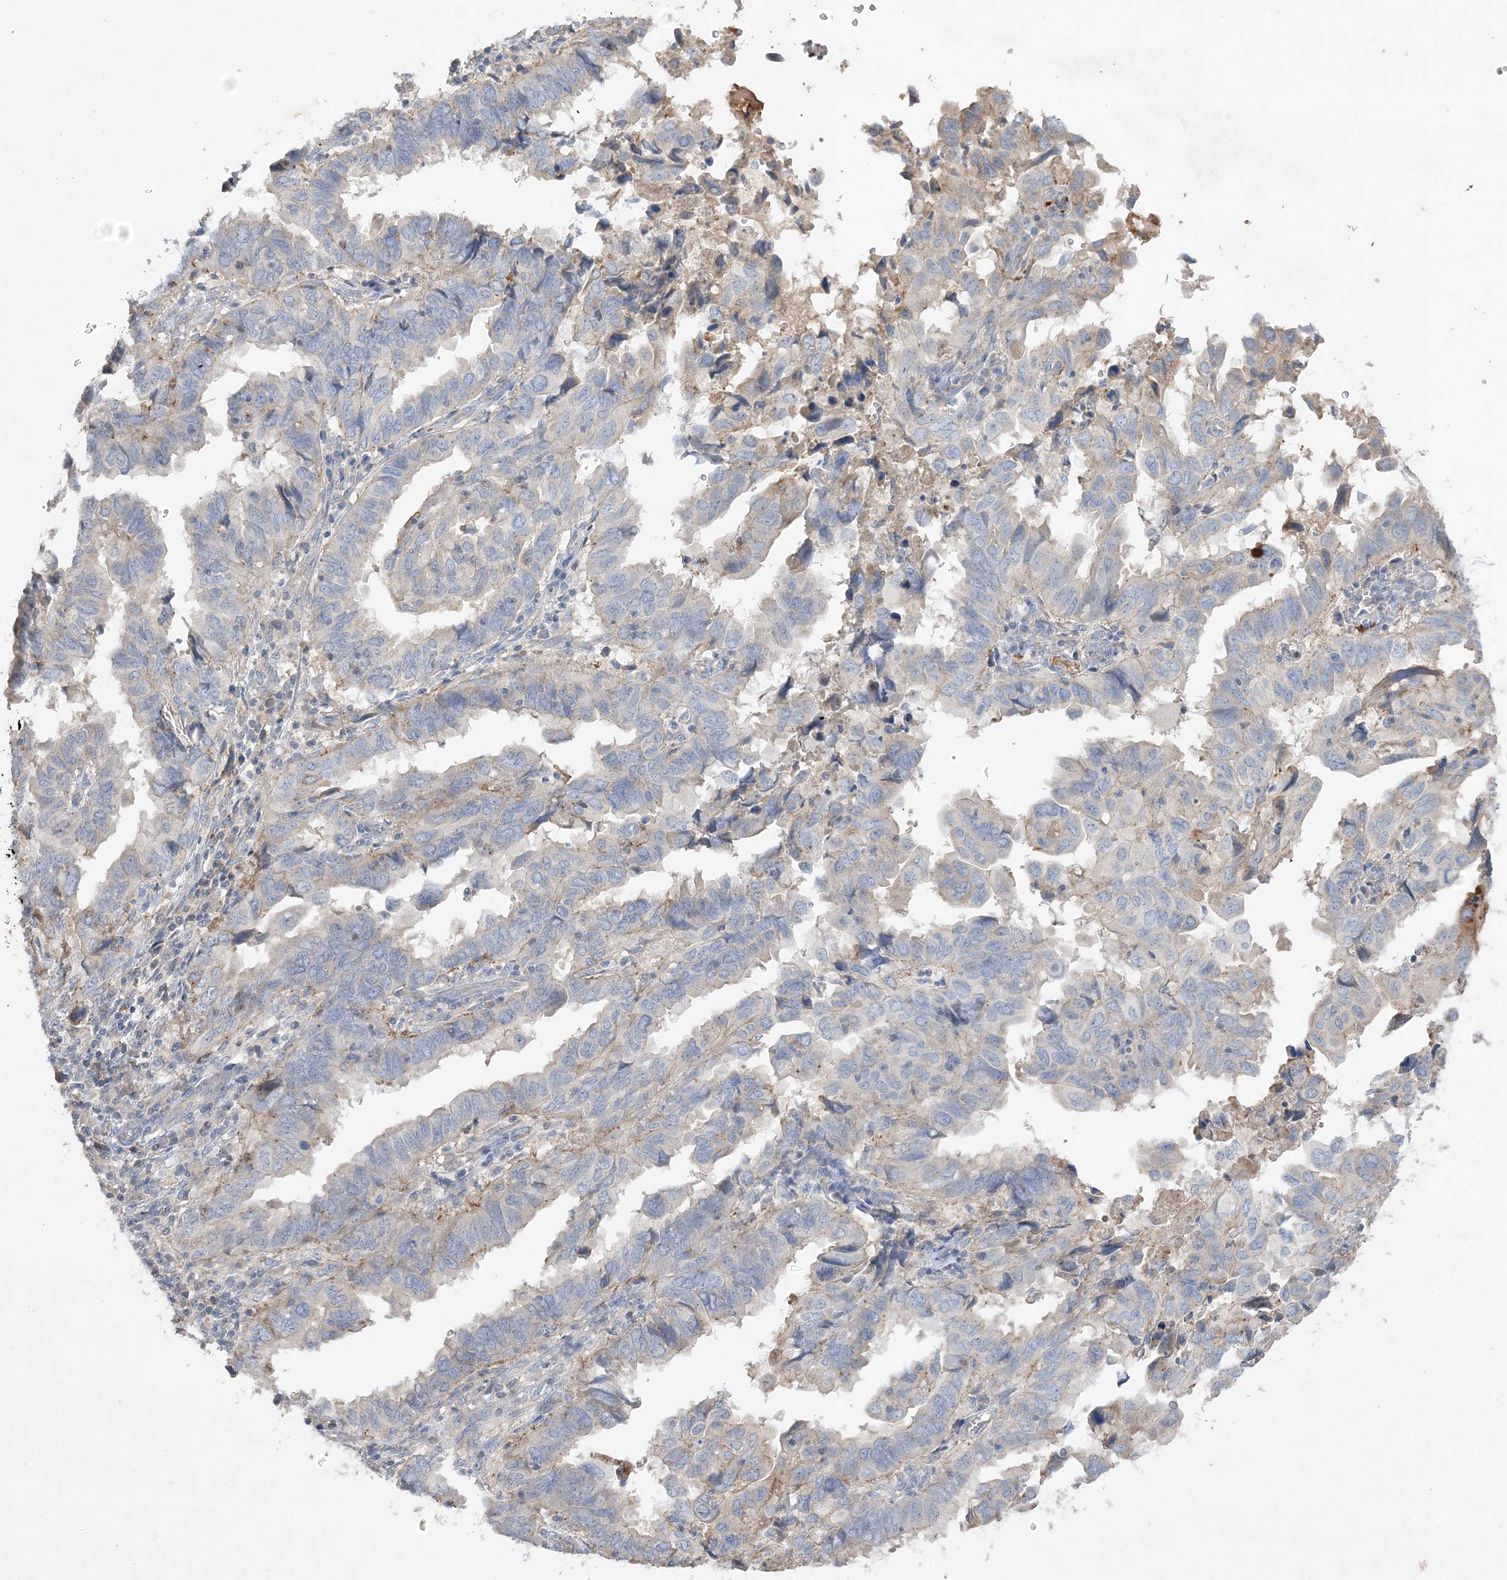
{"staining": {"intensity": "negative", "quantity": "none", "location": "none"}, "tissue": "endometrial cancer", "cell_type": "Tumor cells", "image_type": "cancer", "snomed": [{"axis": "morphology", "description": "Adenocarcinoma, NOS"}, {"axis": "topography", "description": "Uterus"}], "caption": "Human endometrial cancer stained for a protein using immunohistochemistry (IHC) shows no expression in tumor cells.", "gene": "ADCK2", "patient": {"sex": "female", "age": 77}}